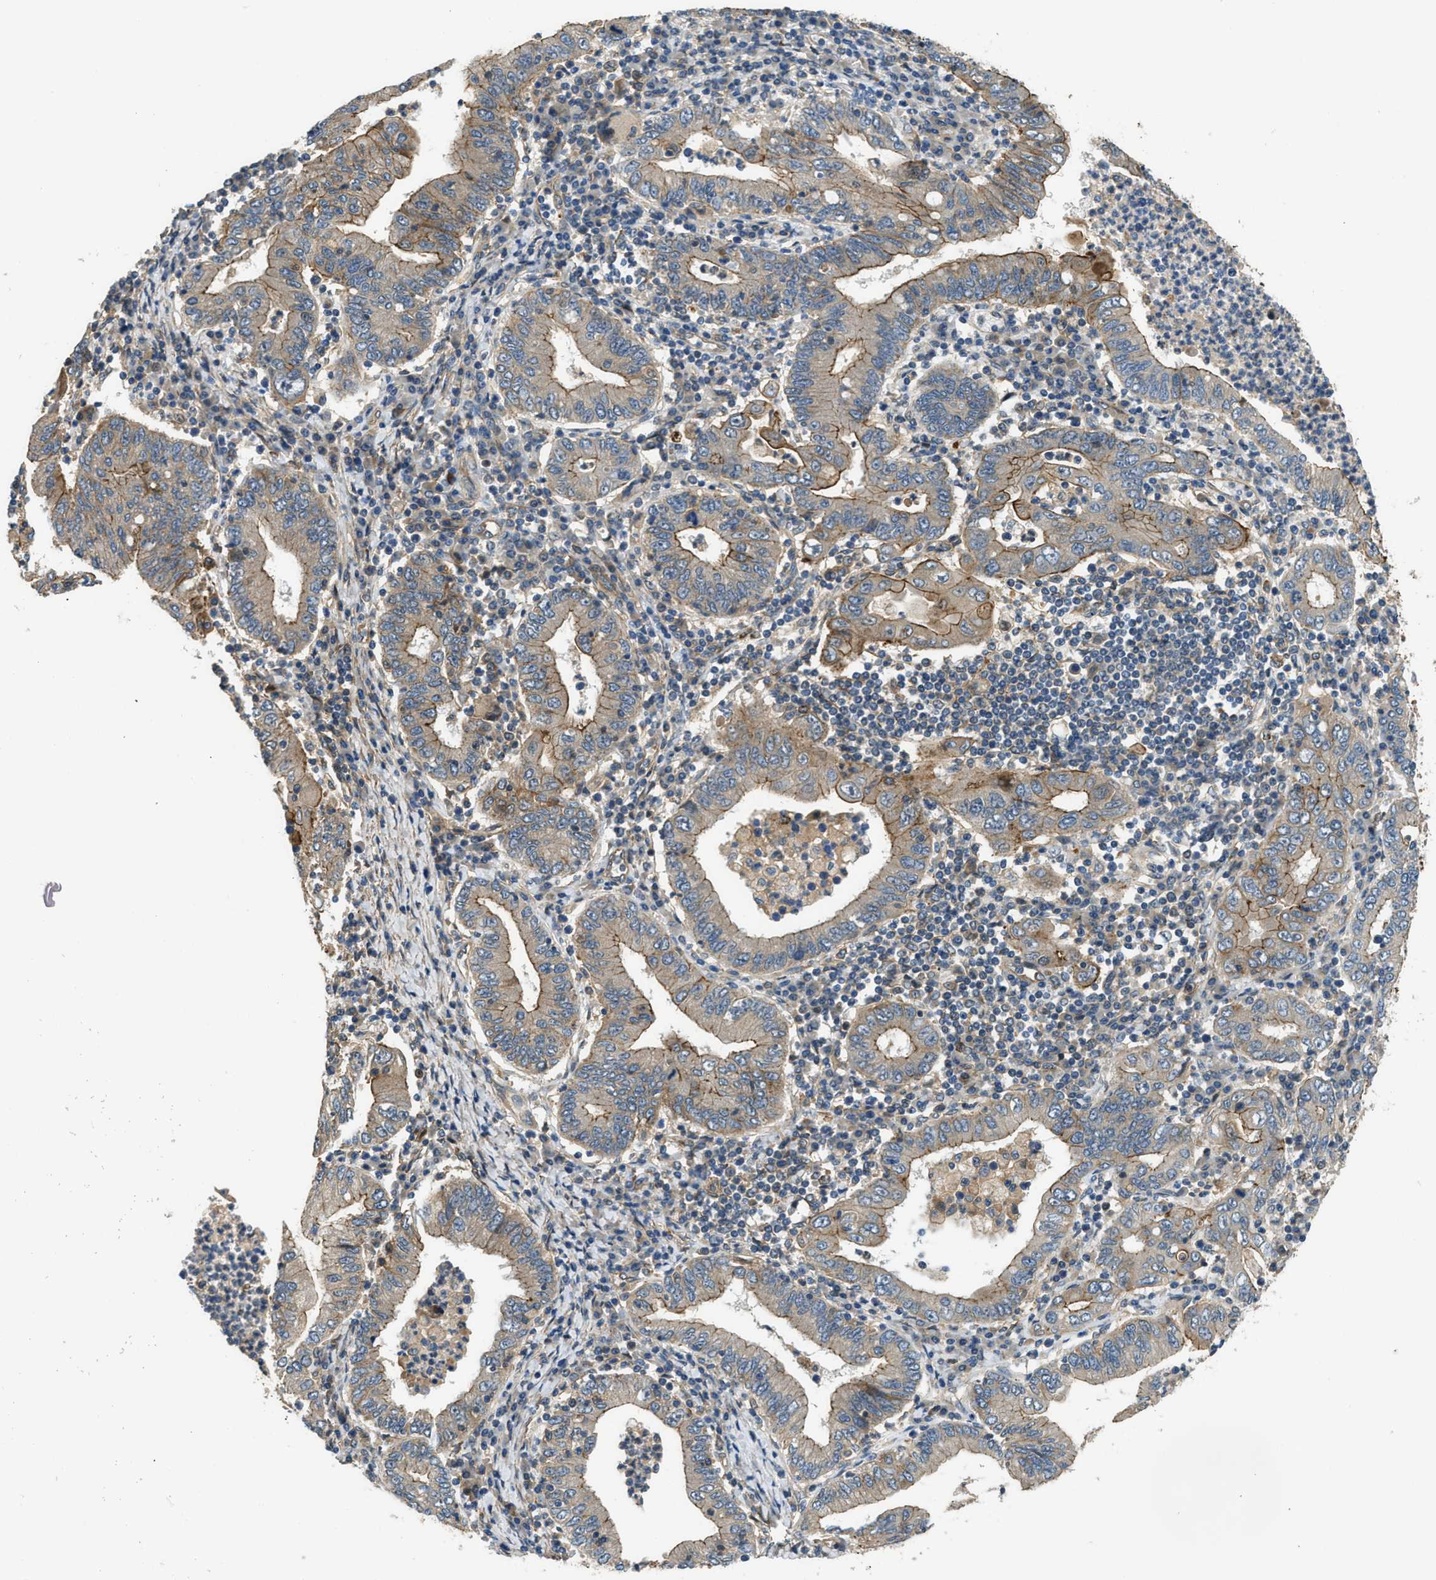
{"staining": {"intensity": "moderate", "quantity": "25%-75%", "location": "cytoplasmic/membranous"}, "tissue": "stomach cancer", "cell_type": "Tumor cells", "image_type": "cancer", "snomed": [{"axis": "morphology", "description": "Normal tissue, NOS"}, {"axis": "morphology", "description": "Adenocarcinoma, NOS"}, {"axis": "topography", "description": "Esophagus"}, {"axis": "topography", "description": "Stomach, upper"}, {"axis": "topography", "description": "Peripheral nerve tissue"}], "caption": "Stomach cancer (adenocarcinoma) stained for a protein exhibits moderate cytoplasmic/membranous positivity in tumor cells.", "gene": "CGN", "patient": {"sex": "male", "age": 62}}